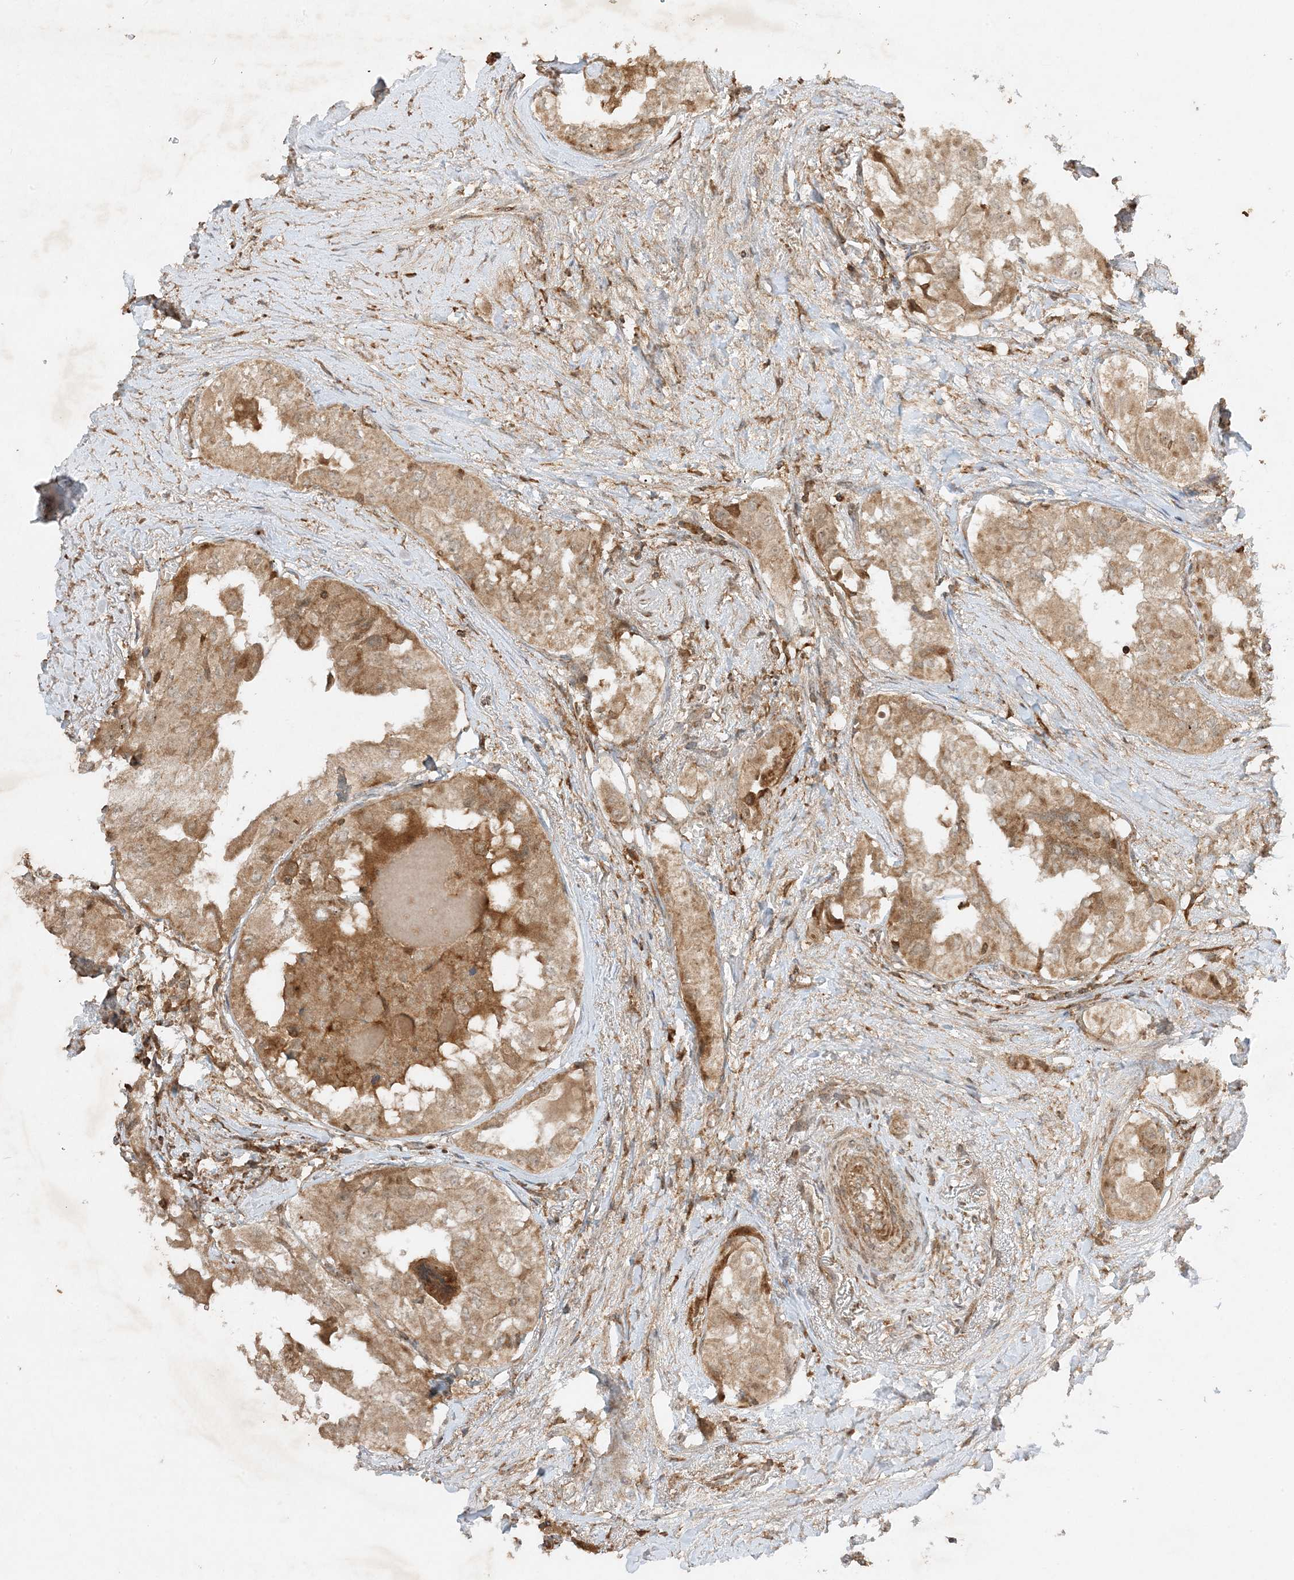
{"staining": {"intensity": "moderate", "quantity": ">75%", "location": "cytoplasmic/membranous"}, "tissue": "thyroid cancer", "cell_type": "Tumor cells", "image_type": "cancer", "snomed": [{"axis": "morphology", "description": "Papillary adenocarcinoma, NOS"}, {"axis": "topography", "description": "Thyroid gland"}], "caption": "Protein analysis of thyroid cancer (papillary adenocarcinoma) tissue exhibits moderate cytoplasmic/membranous positivity in about >75% of tumor cells.", "gene": "XRN1", "patient": {"sex": "female", "age": 59}}